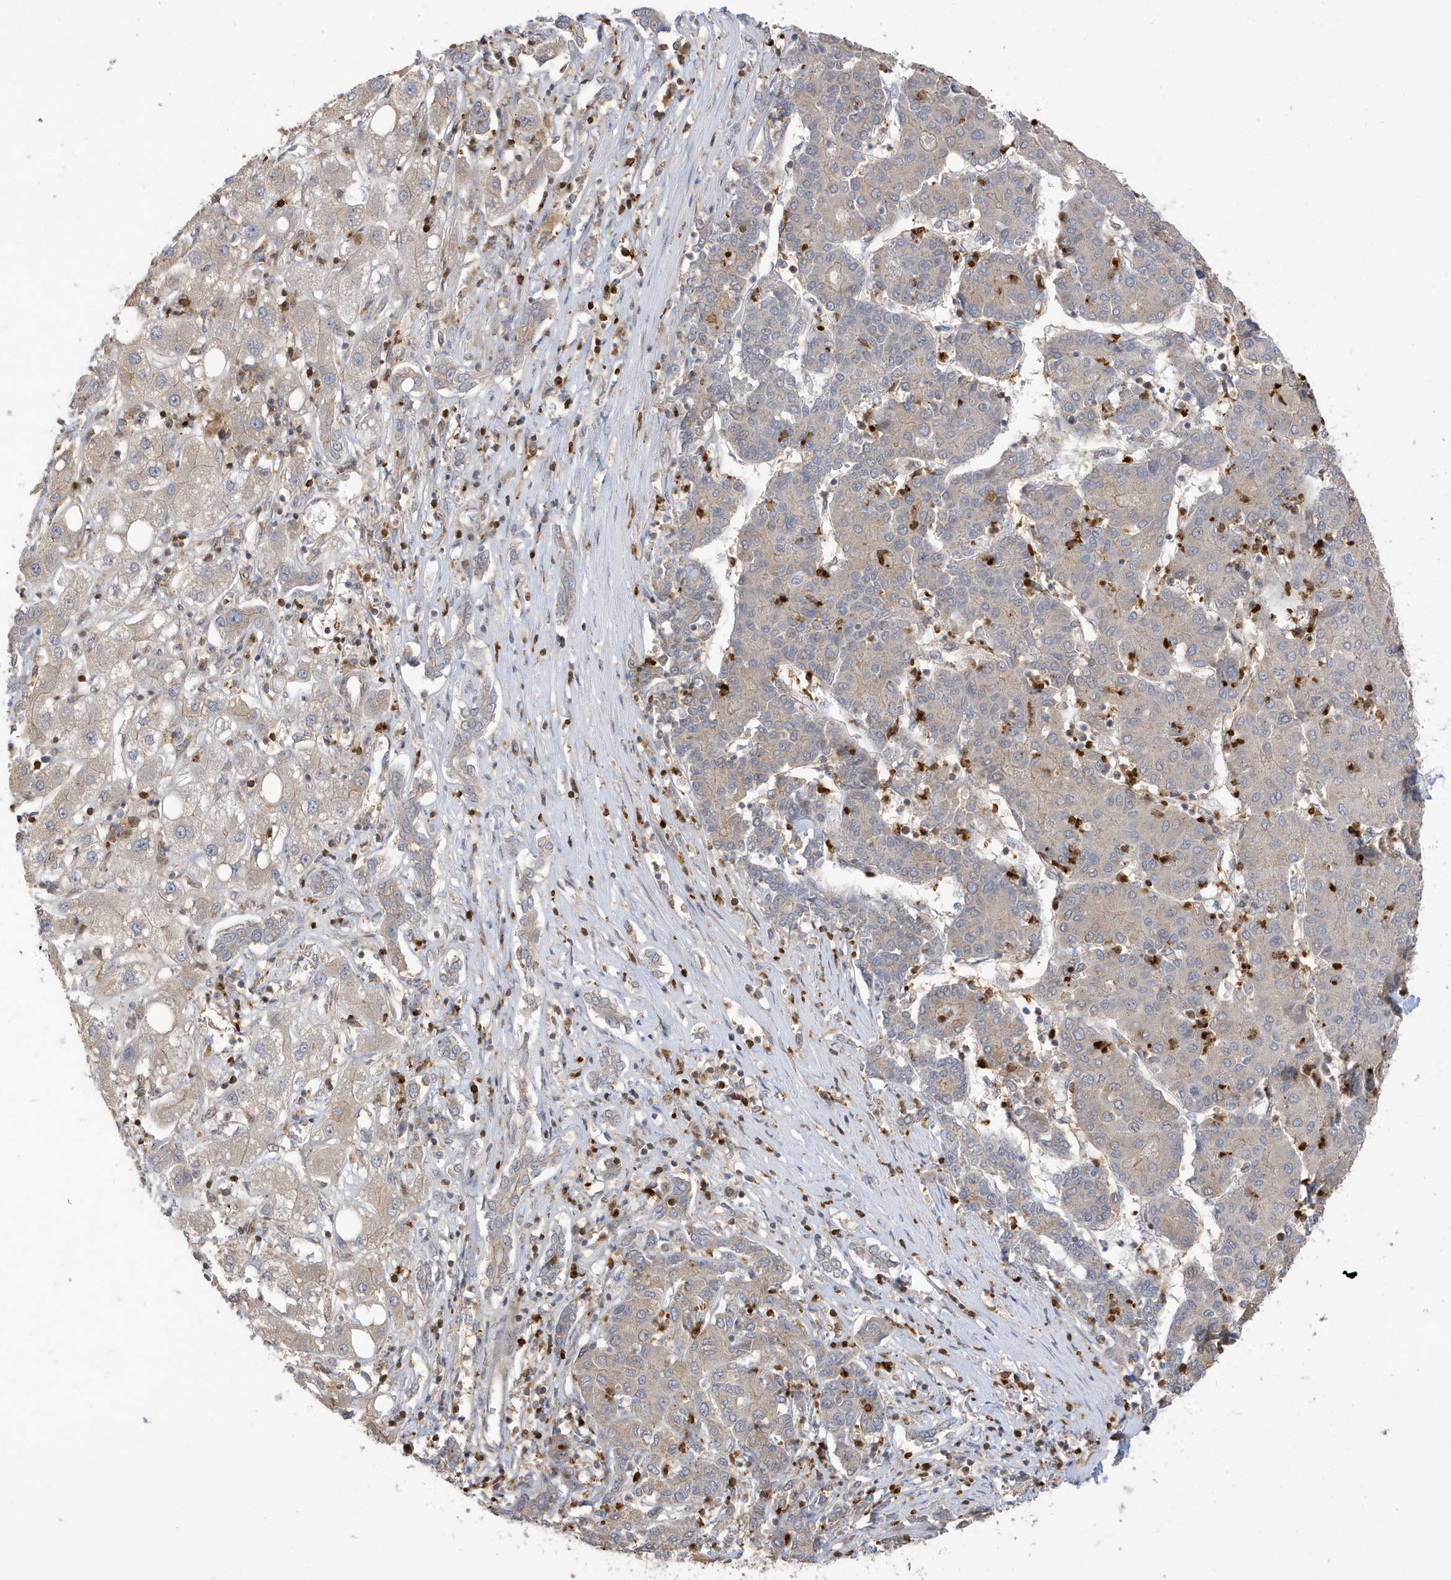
{"staining": {"intensity": "negative", "quantity": "none", "location": "none"}, "tissue": "liver cancer", "cell_type": "Tumor cells", "image_type": "cancer", "snomed": [{"axis": "morphology", "description": "Carcinoma, Hepatocellular, NOS"}, {"axis": "topography", "description": "Liver"}], "caption": "Liver cancer was stained to show a protein in brown. There is no significant positivity in tumor cells.", "gene": "TAB3", "patient": {"sex": "male", "age": 65}}